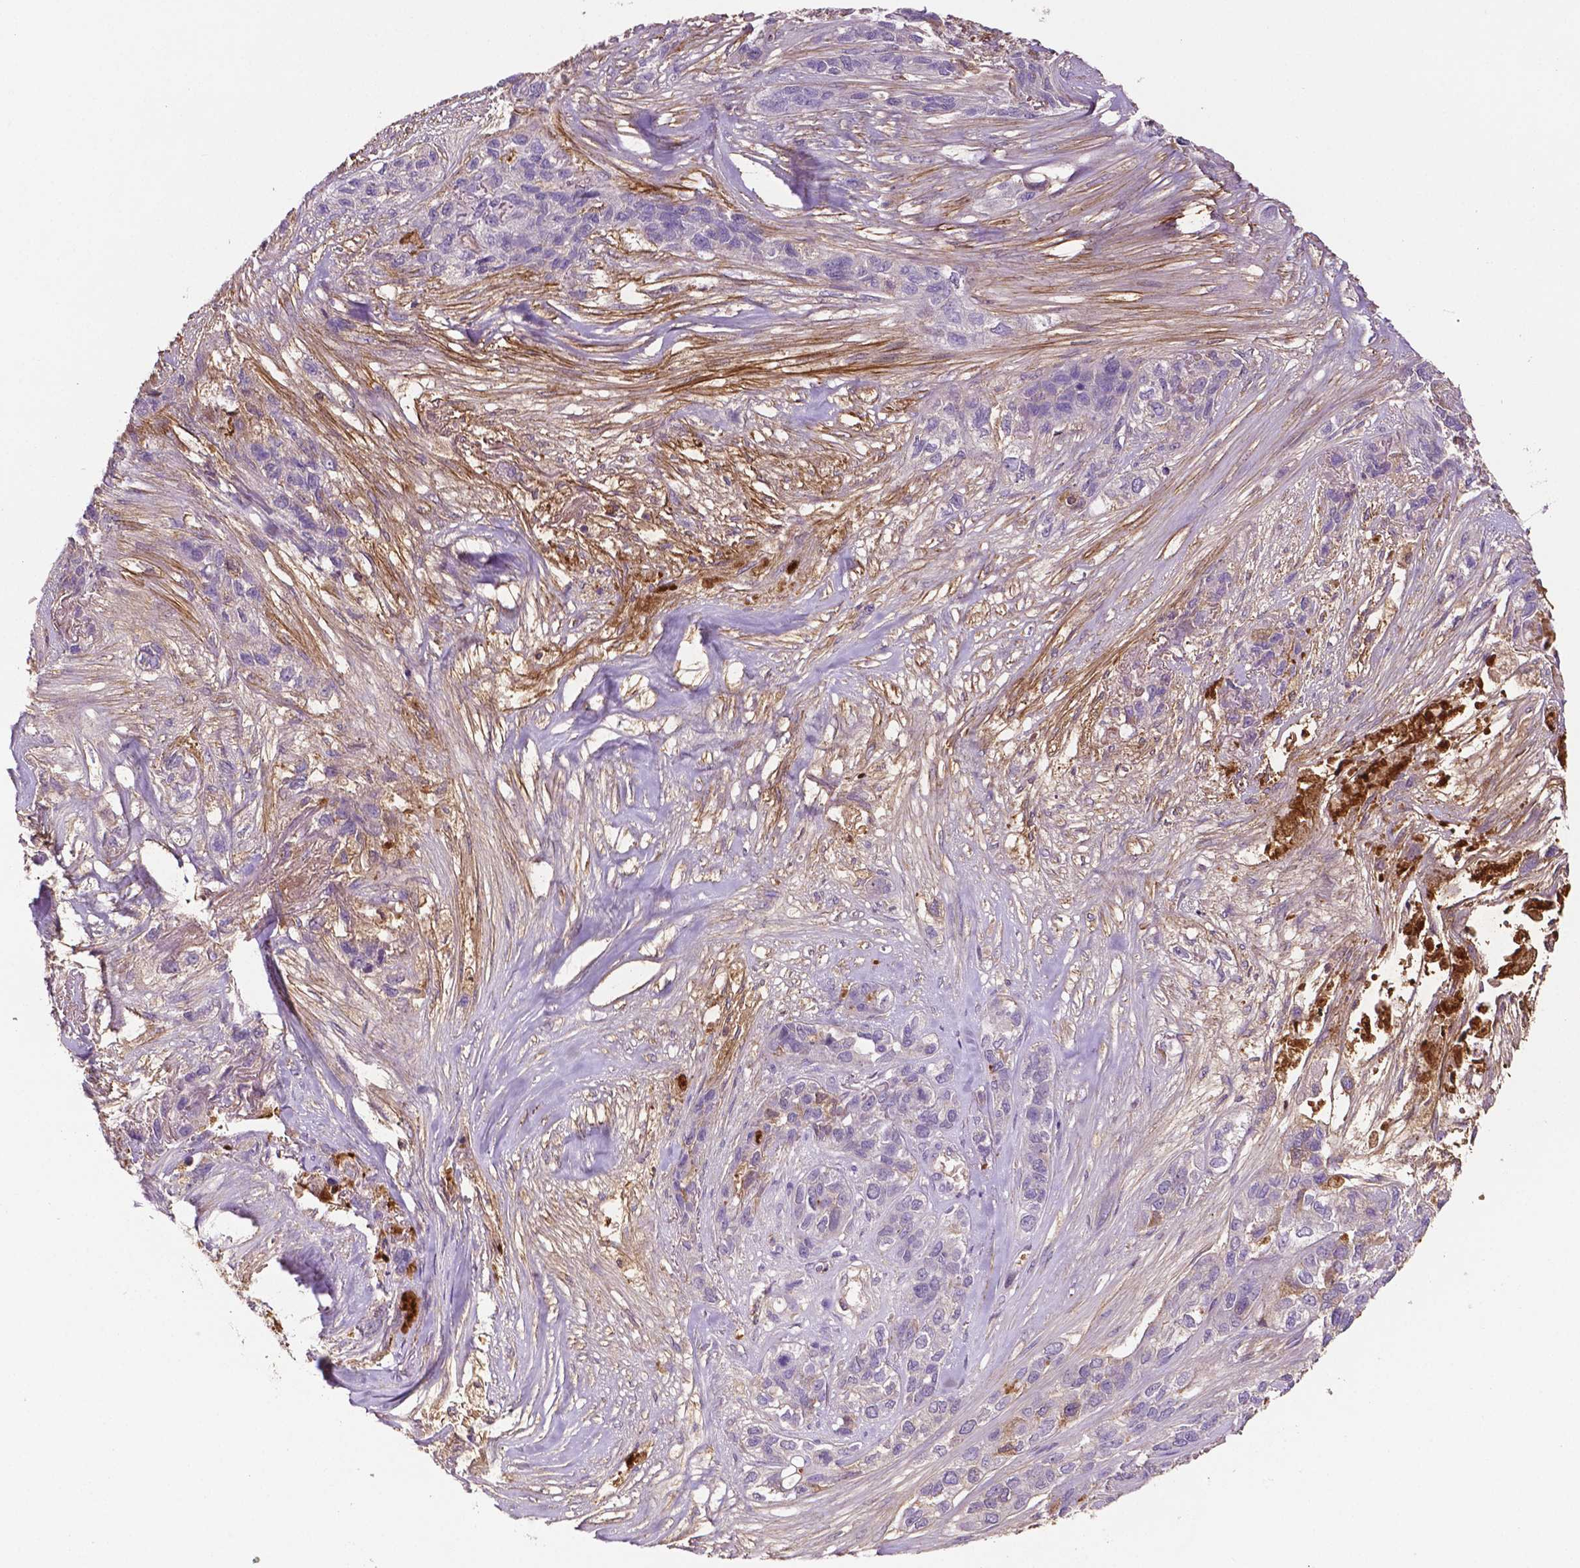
{"staining": {"intensity": "negative", "quantity": "none", "location": "none"}, "tissue": "lung cancer", "cell_type": "Tumor cells", "image_type": "cancer", "snomed": [{"axis": "morphology", "description": "Squamous cell carcinoma, NOS"}, {"axis": "topography", "description": "Lung"}], "caption": "Immunohistochemistry (IHC) histopathology image of neoplastic tissue: lung squamous cell carcinoma stained with DAB shows no significant protein expression in tumor cells. (DAB (3,3'-diaminobenzidine) immunohistochemistry (IHC), high magnification).", "gene": "FBLN1", "patient": {"sex": "female", "age": 70}}